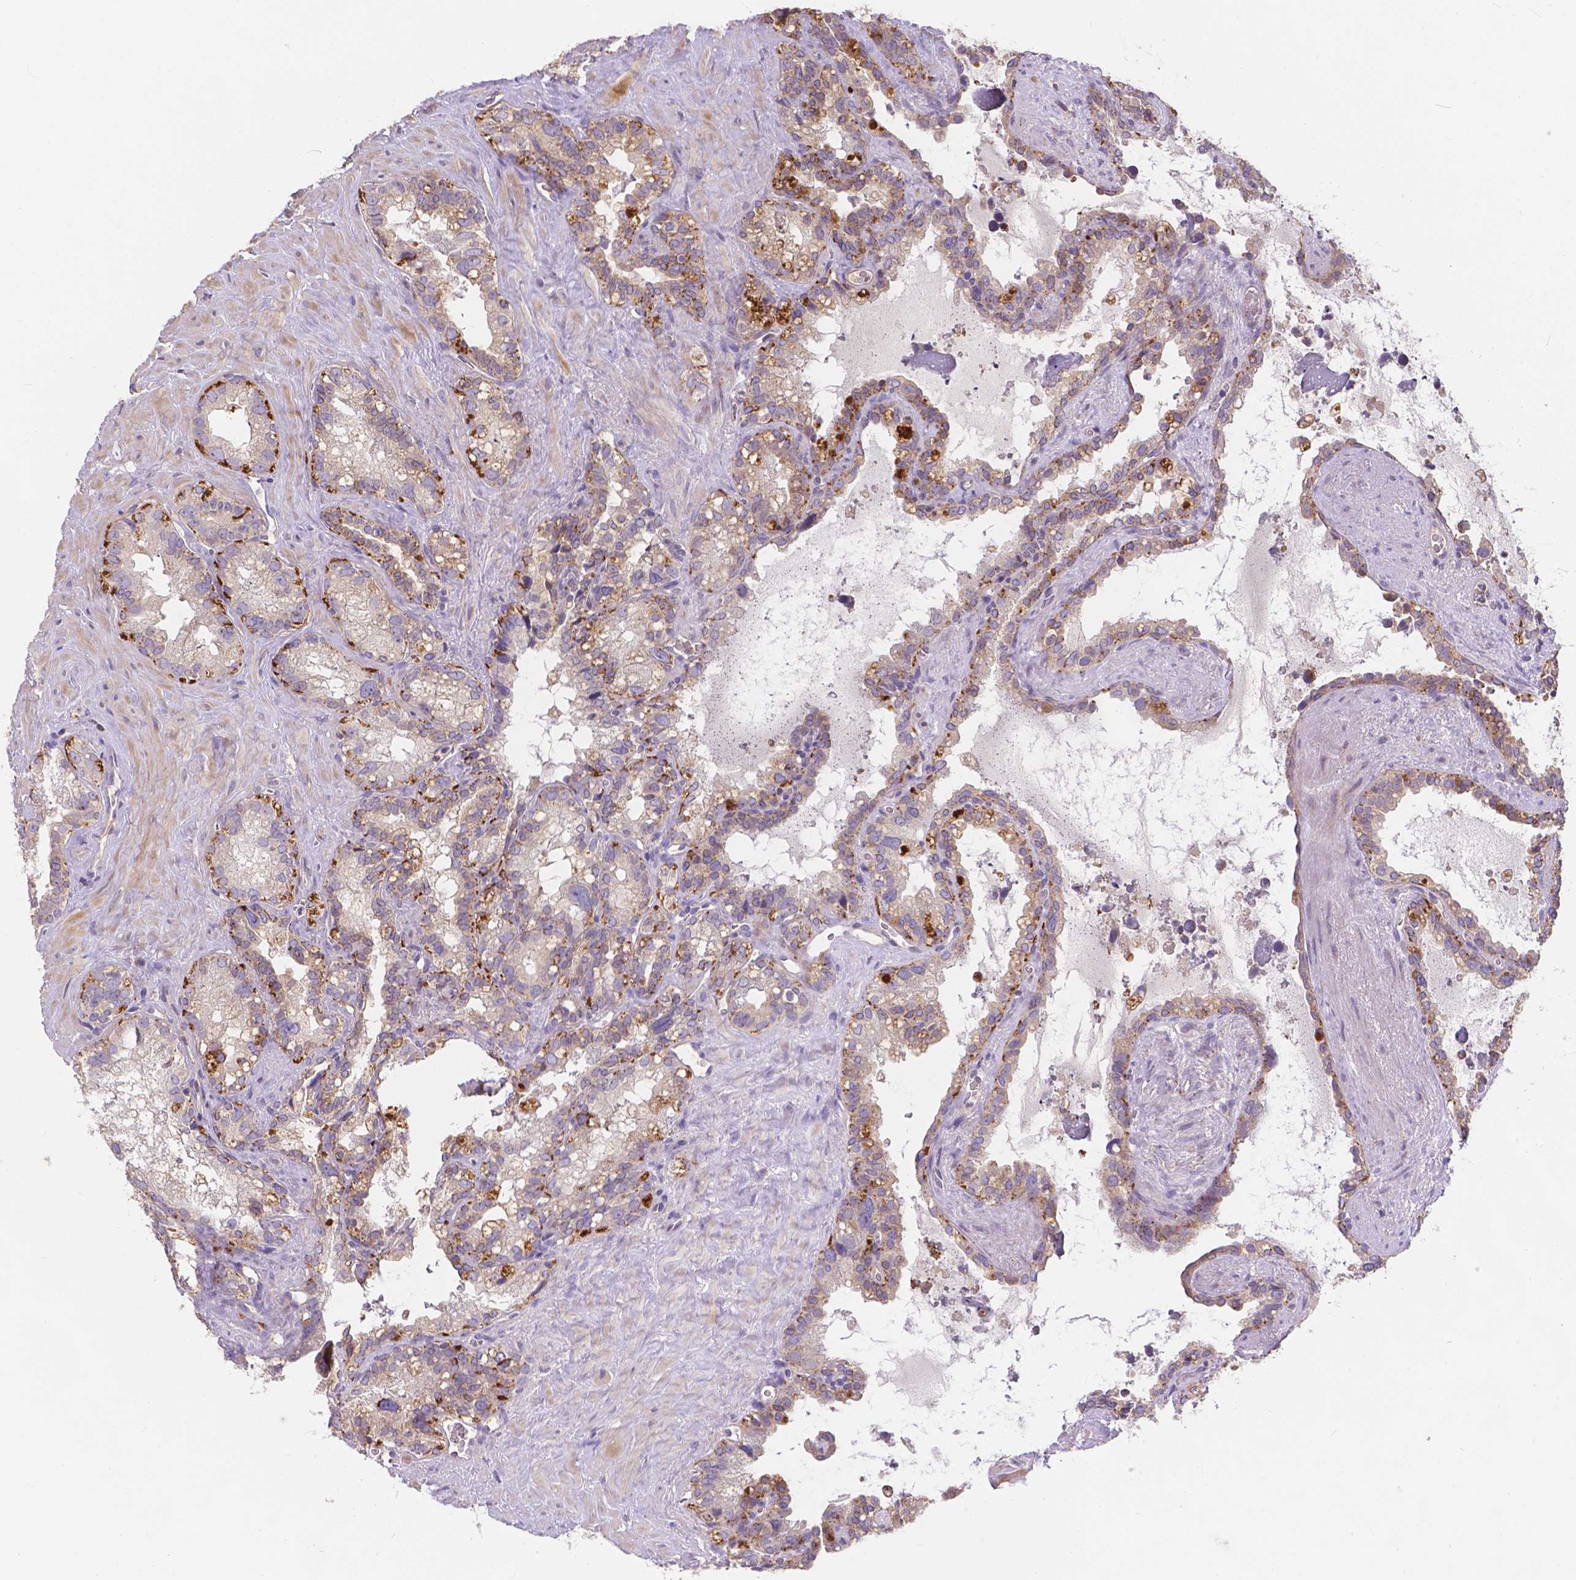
{"staining": {"intensity": "strong", "quantity": "<25%", "location": "cytoplasmic/membranous"}, "tissue": "seminal vesicle", "cell_type": "Glandular cells", "image_type": "normal", "snomed": [{"axis": "morphology", "description": "Normal tissue, NOS"}, {"axis": "topography", "description": "Seminal veicle"}], "caption": "An IHC histopathology image of unremarkable tissue is shown. Protein staining in brown highlights strong cytoplasmic/membranous positivity in seminal vesicle within glandular cells.", "gene": "CDK10", "patient": {"sex": "male", "age": 71}}